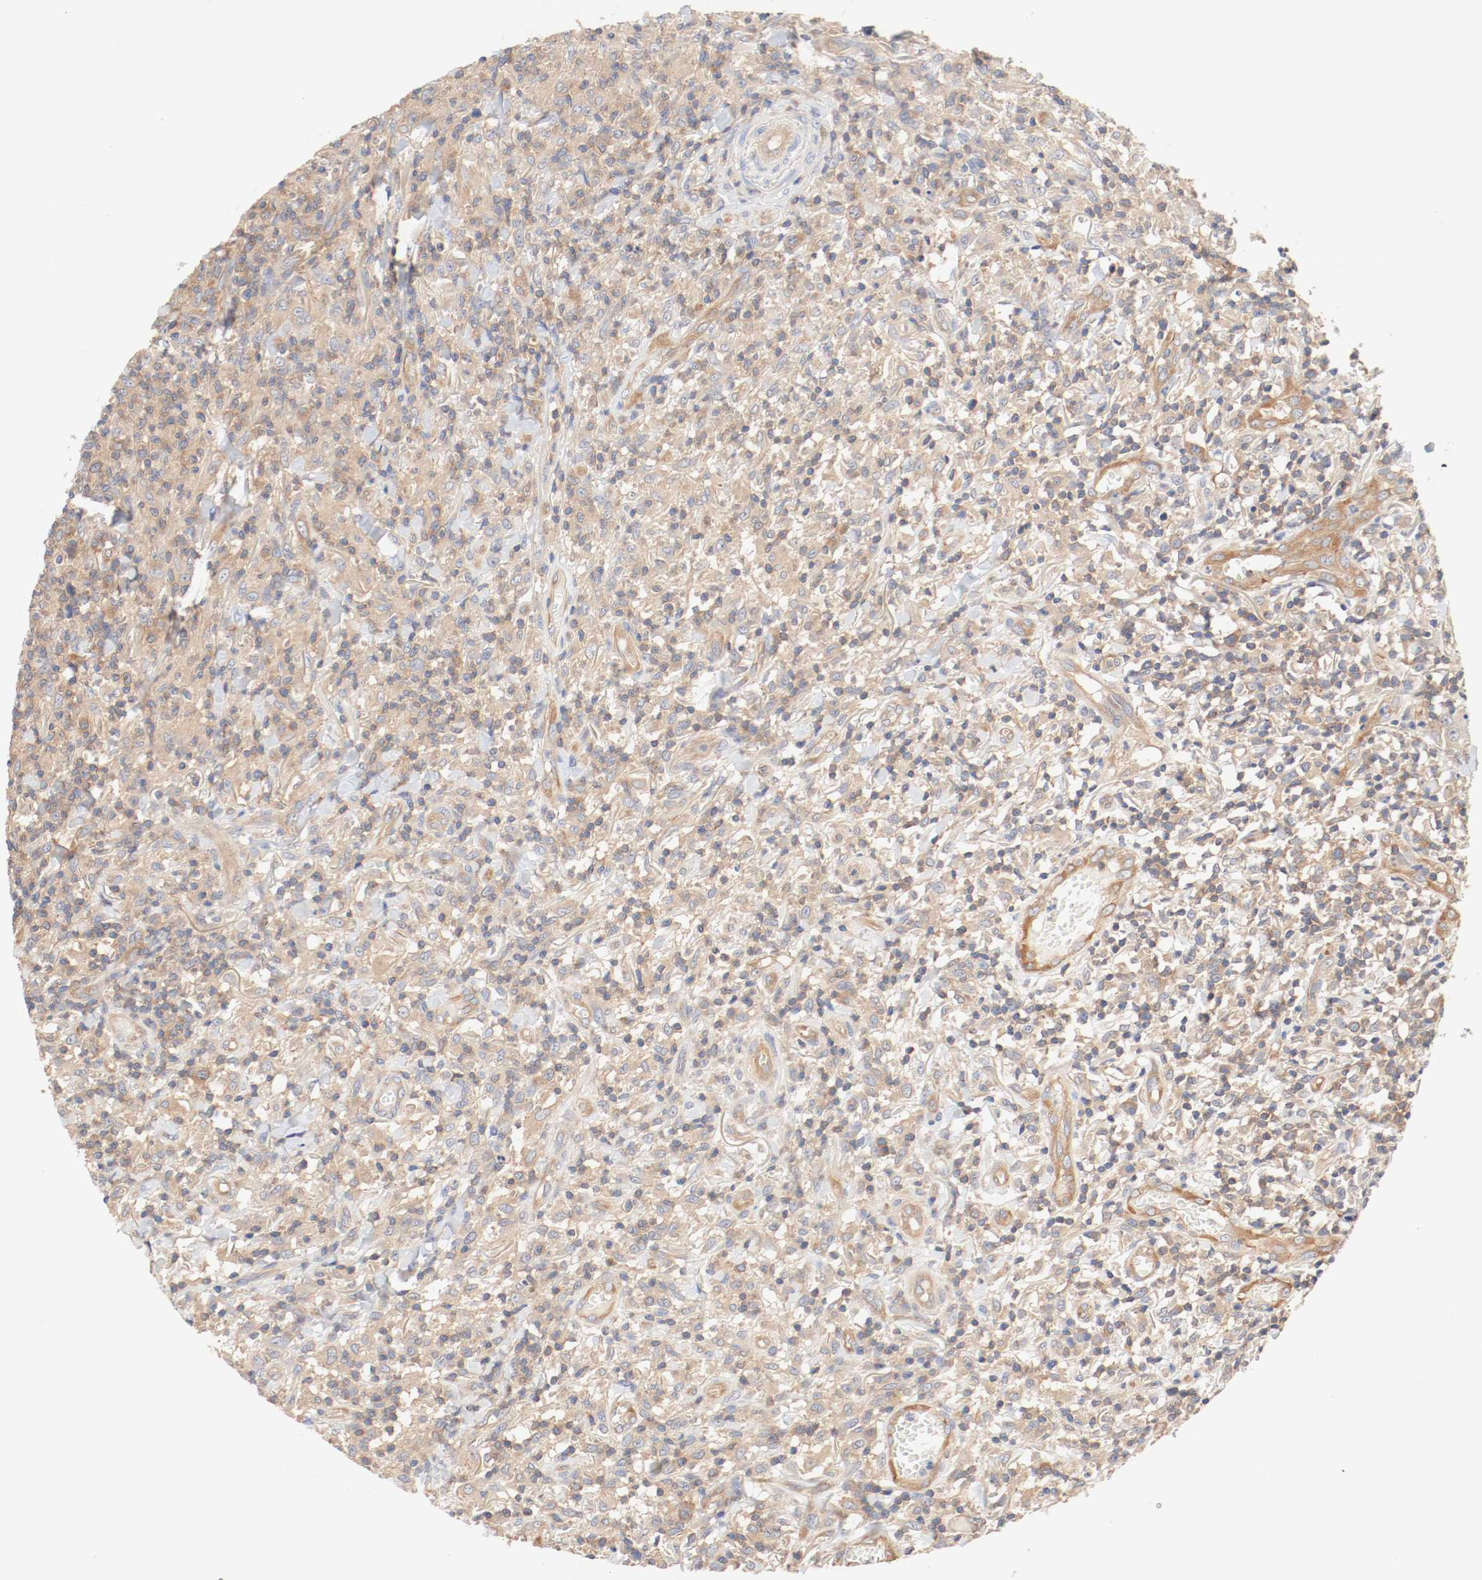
{"staining": {"intensity": "moderate", "quantity": ">75%", "location": "cytoplasmic/membranous"}, "tissue": "thyroid cancer", "cell_type": "Tumor cells", "image_type": "cancer", "snomed": [{"axis": "morphology", "description": "Carcinoma, NOS"}, {"axis": "topography", "description": "Thyroid gland"}], "caption": "Human thyroid cancer stained with a protein marker demonstrates moderate staining in tumor cells.", "gene": "GIT1", "patient": {"sex": "female", "age": 77}}